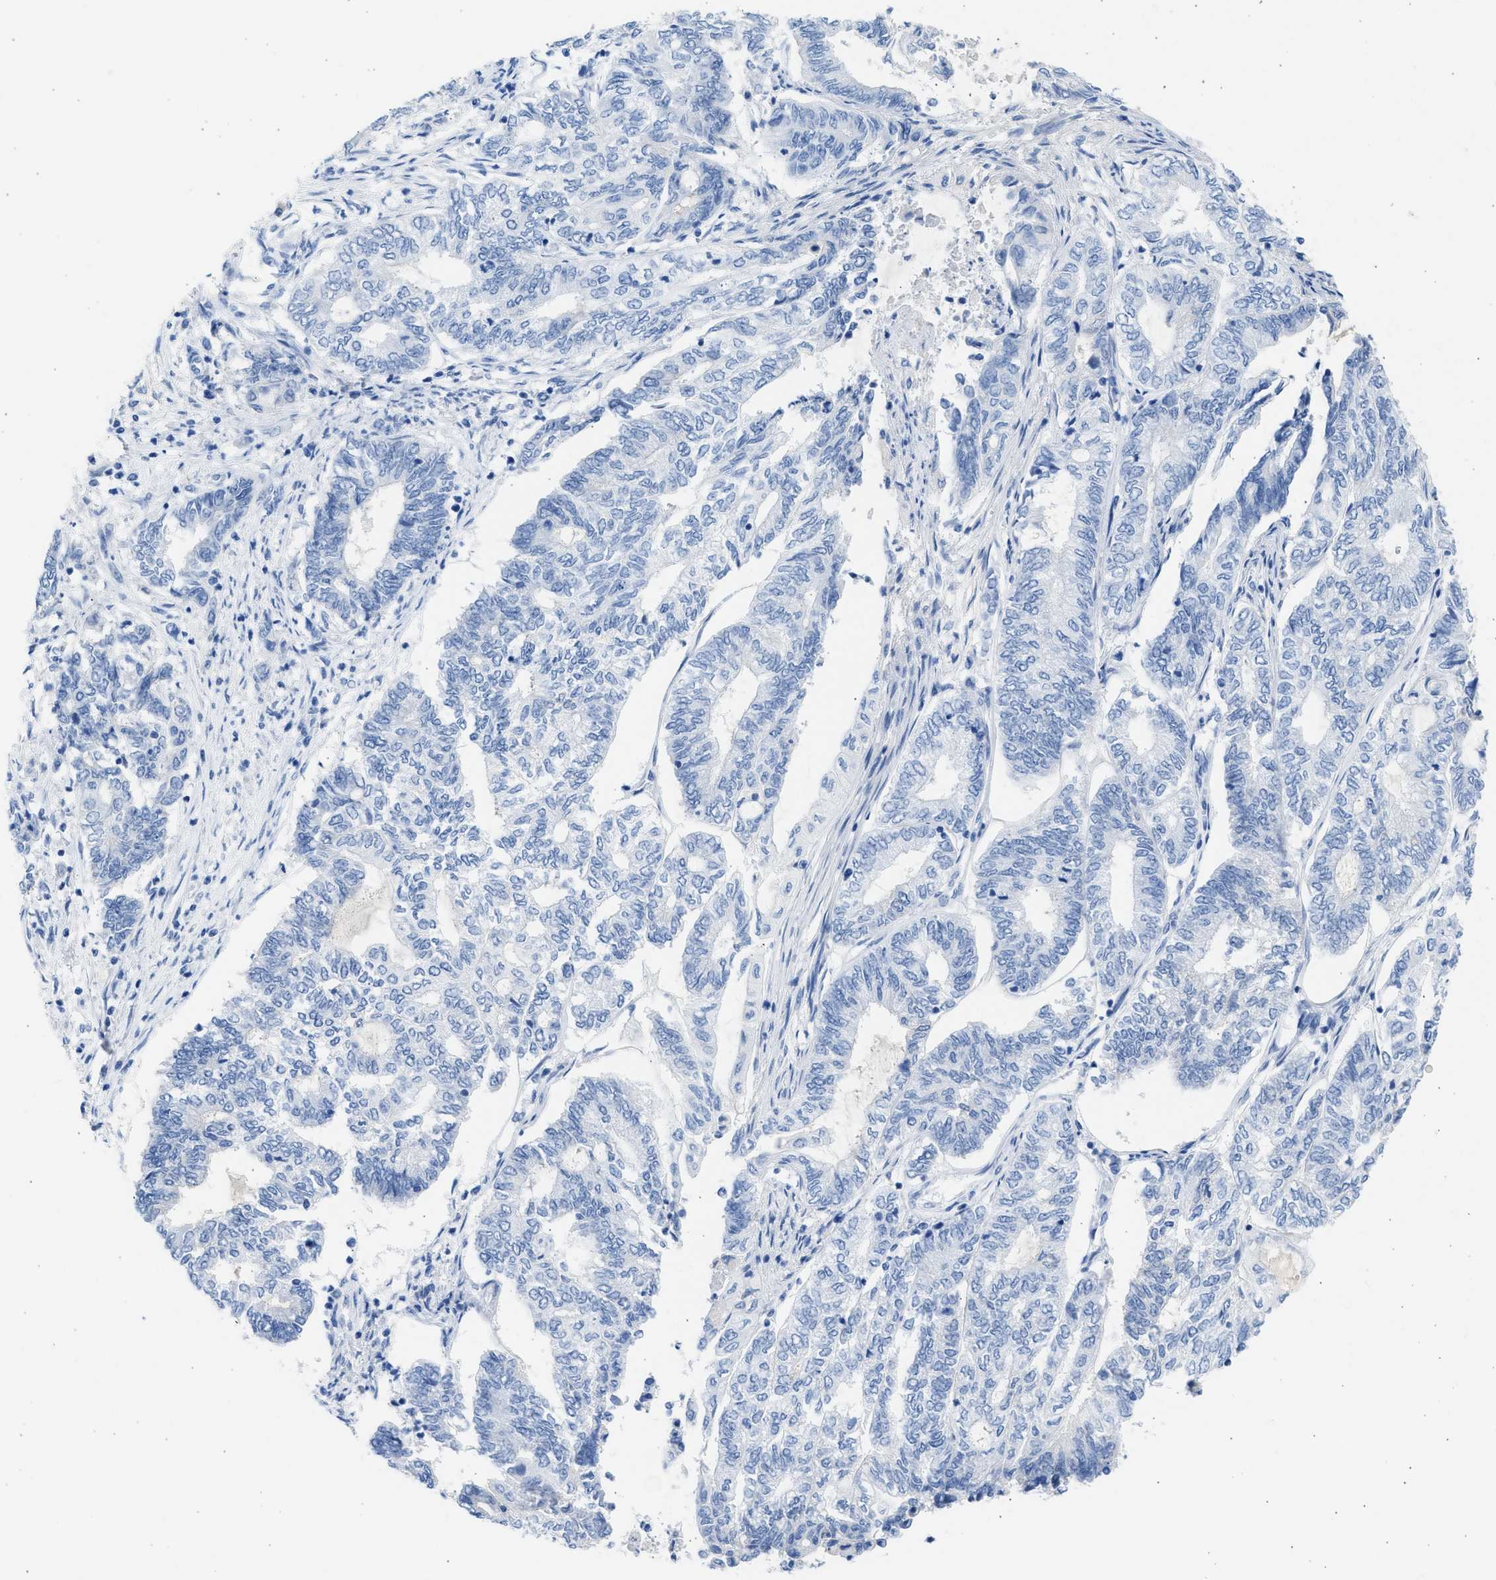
{"staining": {"intensity": "negative", "quantity": "none", "location": "none"}, "tissue": "endometrial cancer", "cell_type": "Tumor cells", "image_type": "cancer", "snomed": [{"axis": "morphology", "description": "Adenocarcinoma, NOS"}, {"axis": "topography", "description": "Uterus"}, {"axis": "topography", "description": "Endometrium"}], "caption": "Immunohistochemistry micrograph of neoplastic tissue: human endometrial adenocarcinoma stained with DAB shows no significant protein expression in tumor cells.", "gene": "SPATA3", "patient": {"sex": "female", "age": 70}}